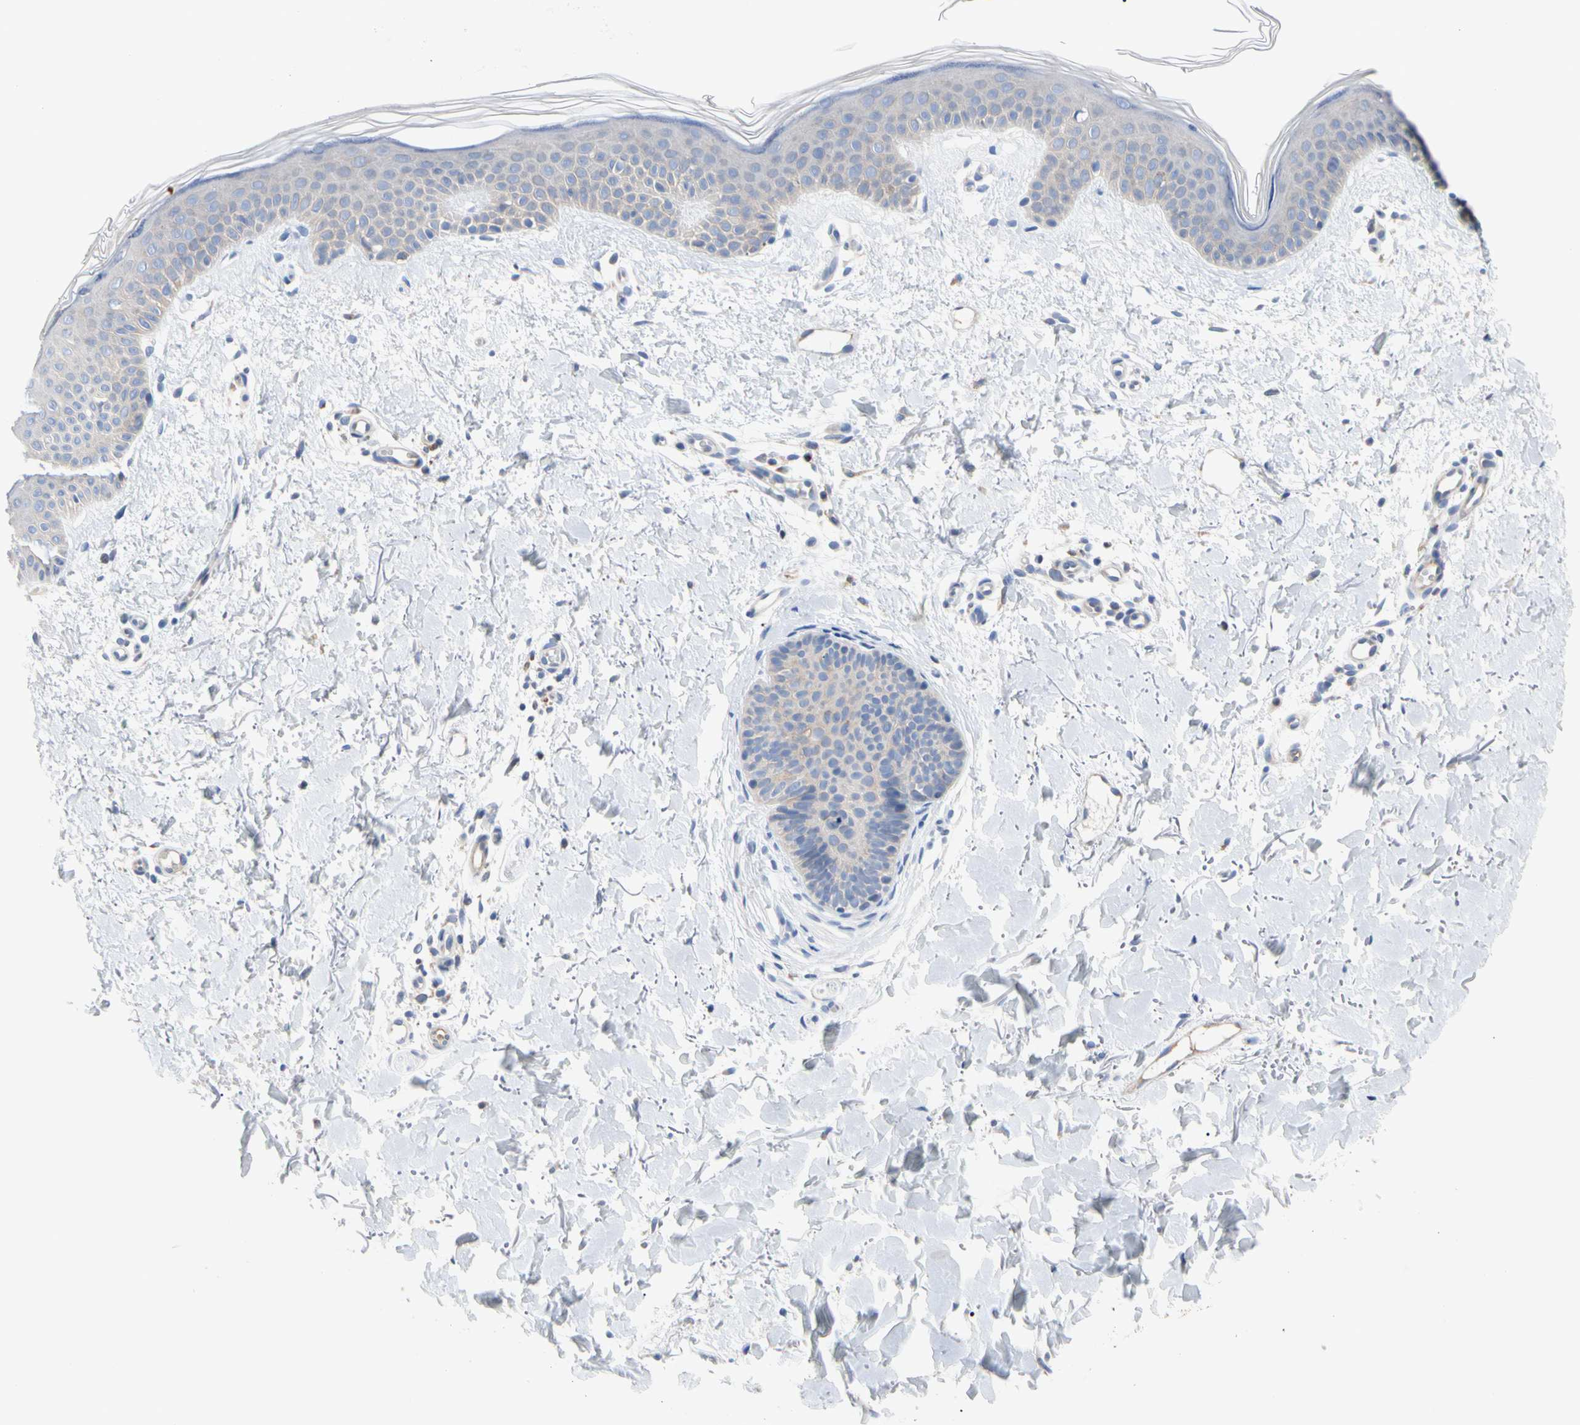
{"staining": {"intensity": "negative", "quantity": "none", "location": "none"}, "tissue": "skin", "cell_type": "Fibroblasts", "image_type": "normal", "snomed": [{"axis": "morphology", "description": "Normal tissue, NOS"}, {"axis": "topography", "description": "Skin"}], "caption": "This is a image of IHC staining of normal skin, which shows no staining in fibroblasts. The staining is performed using DAB brown chromogen with nuclei counter-stained in using hematoxylin.", "gene": "MCL1", "patient": {"sex": "female", "age": 56}}